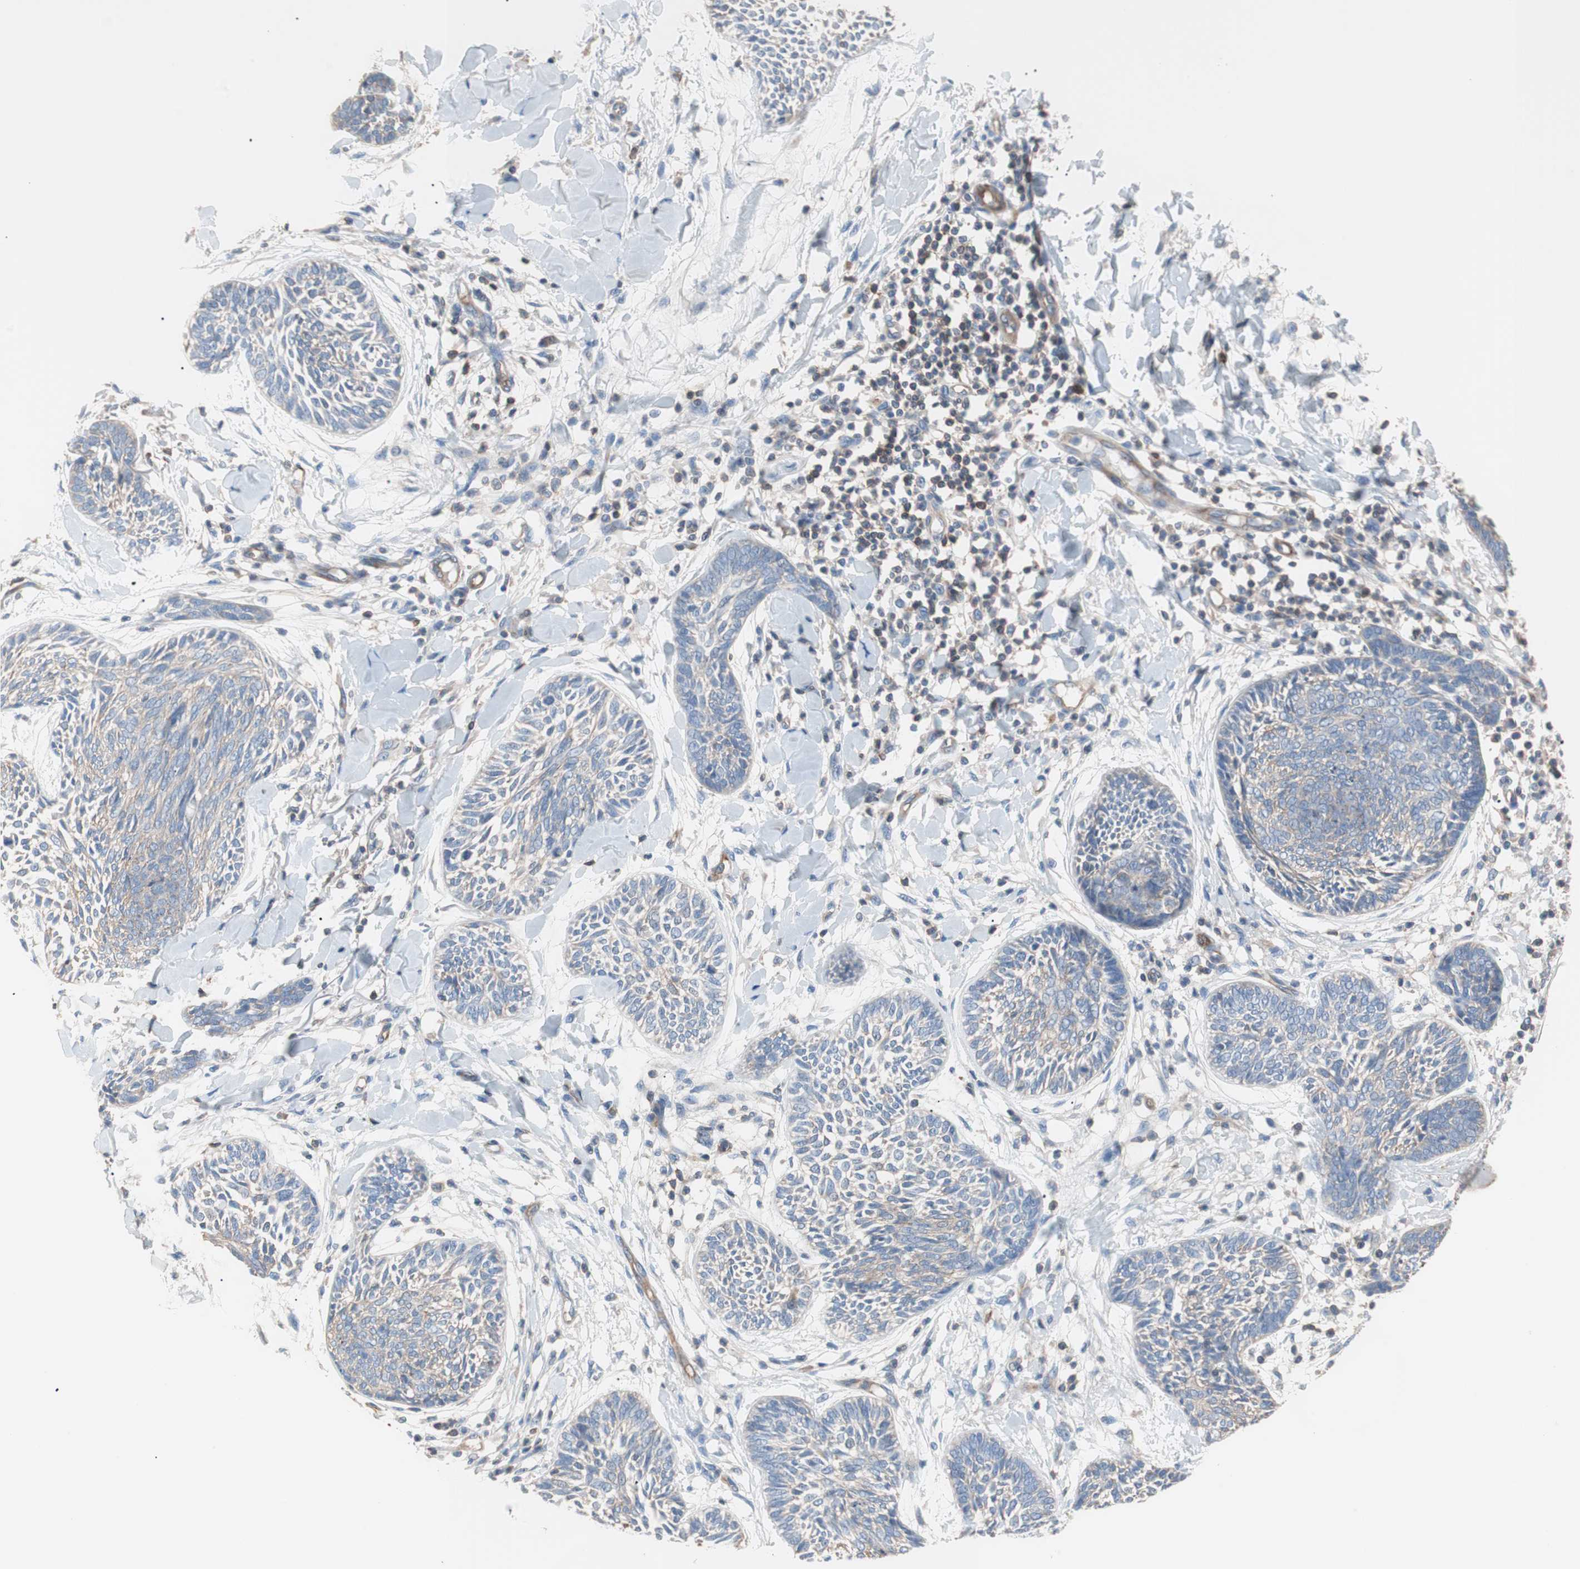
{"staining": {"intensity": "weak", "quantity": "25%-75%", "location": "cytoplasmic/membranous"}, "tissue": "skin cancer", "cell_type": "Tumor cells", "image_type": "cancer", "snomed": [{"axis": "morphology", "description": "Papilloma, NOS"}, {"axis": "morphology", "description": "Basal cell carcinoma"}, {"axis": "topography", "description": "Skin"}], "caption": "Brown immunohistochemical staining in skin cancer displays weak cytoplasmic/membranous expression in about 25%-75% of tumor cells.", "gene": "GPR160", "patient": {"sex": "male", "age": 87}}